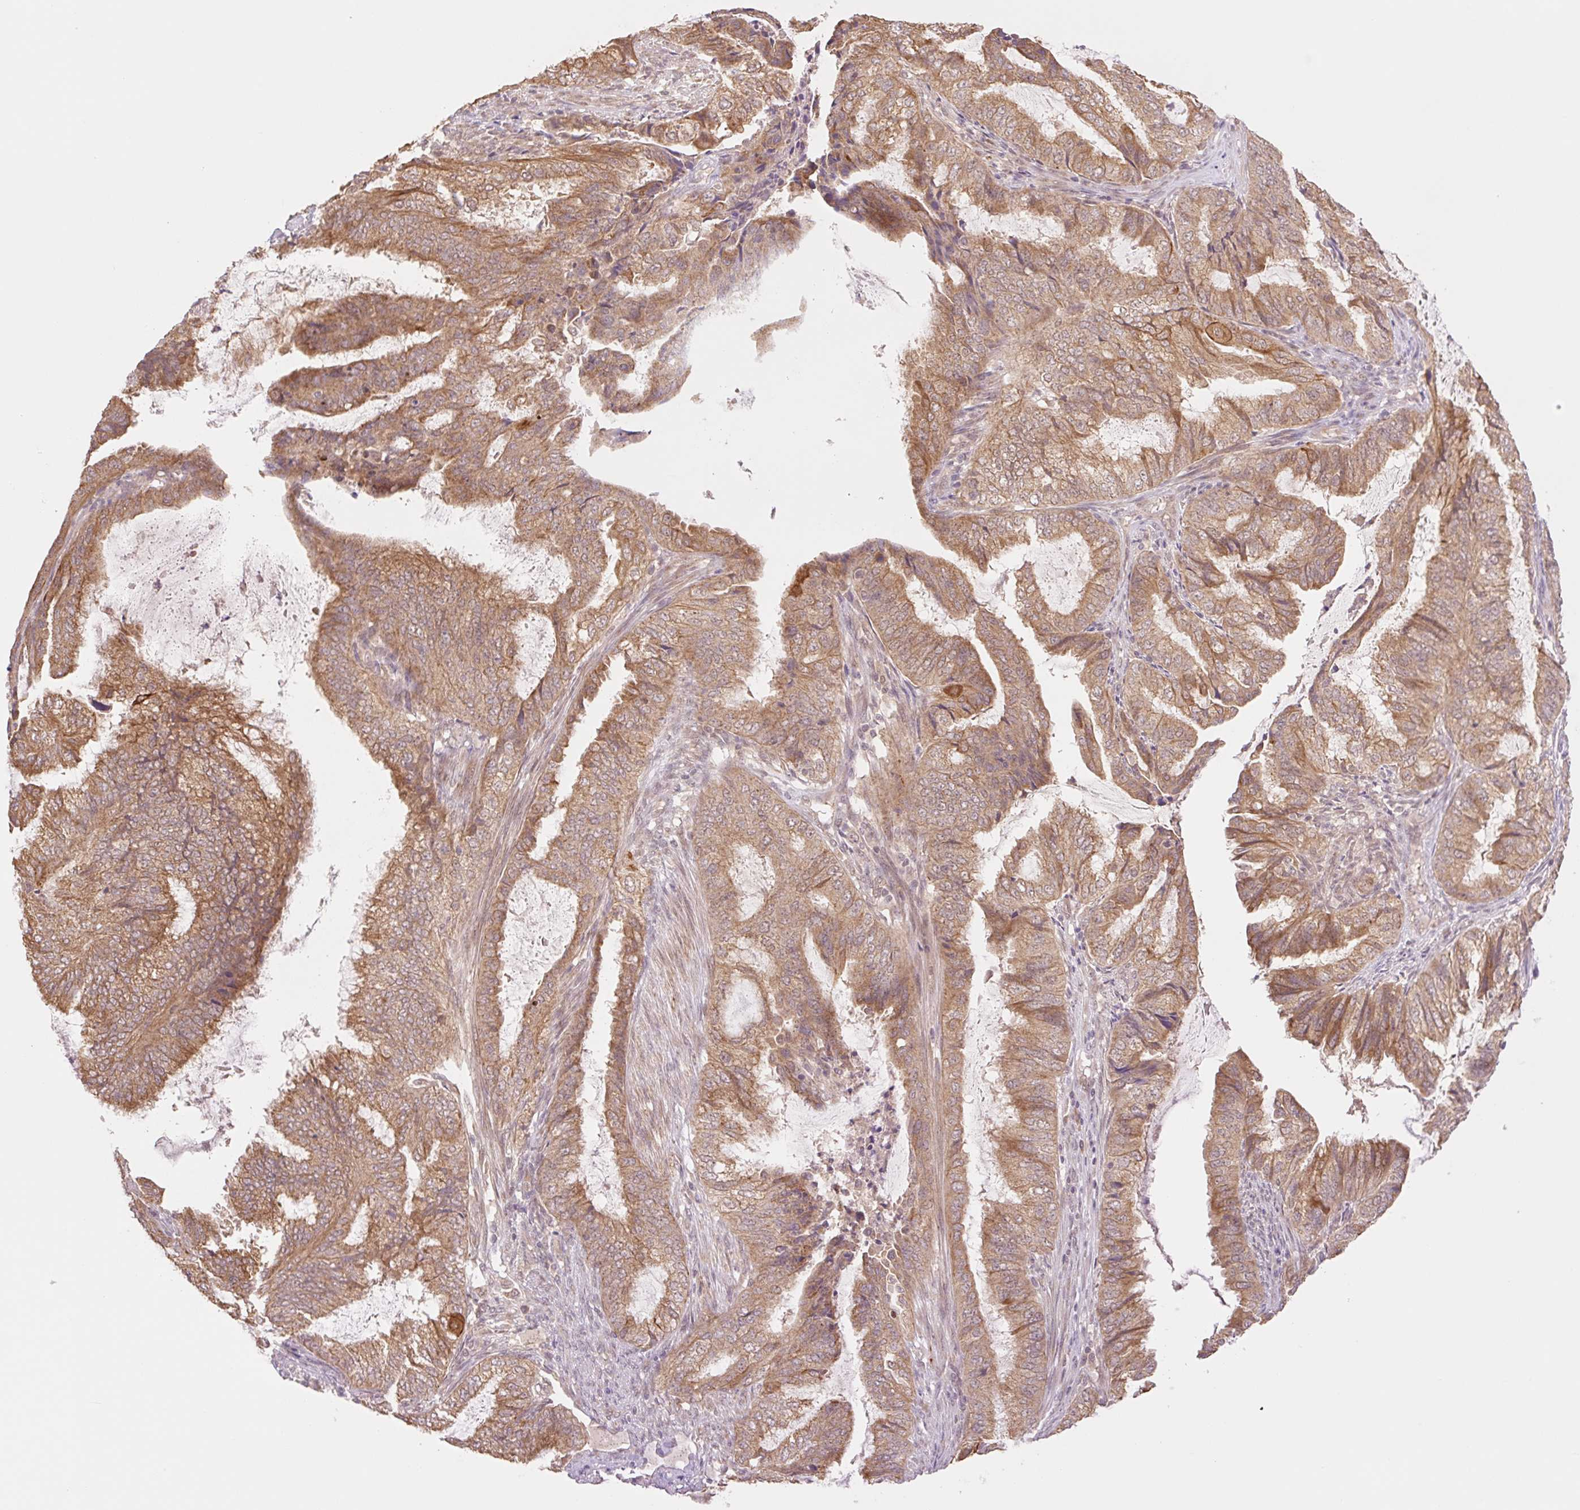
{"staining": {"intensity": "moderate", "quantity": ">75%", "location": "cytoplasmic/membranous"}, "tissue": "endometrial cancer", "cell_type": "Tumor cells", "image_type": "cancer", "snomed": [{"axis": "morphology", "description": "Adenocarcinoma, NOS"}, {"axis": "topography", "description": "Endometrium"}], "caption": "DAB immunohistochemical staining of endometrial adenocarcinoma demonstrates moderate cytoplasmic/membranous protein staining in approximately >75% of tumor cells.", "gene": "YJU2B", "patient": {"sex": "female", "age": 51}}